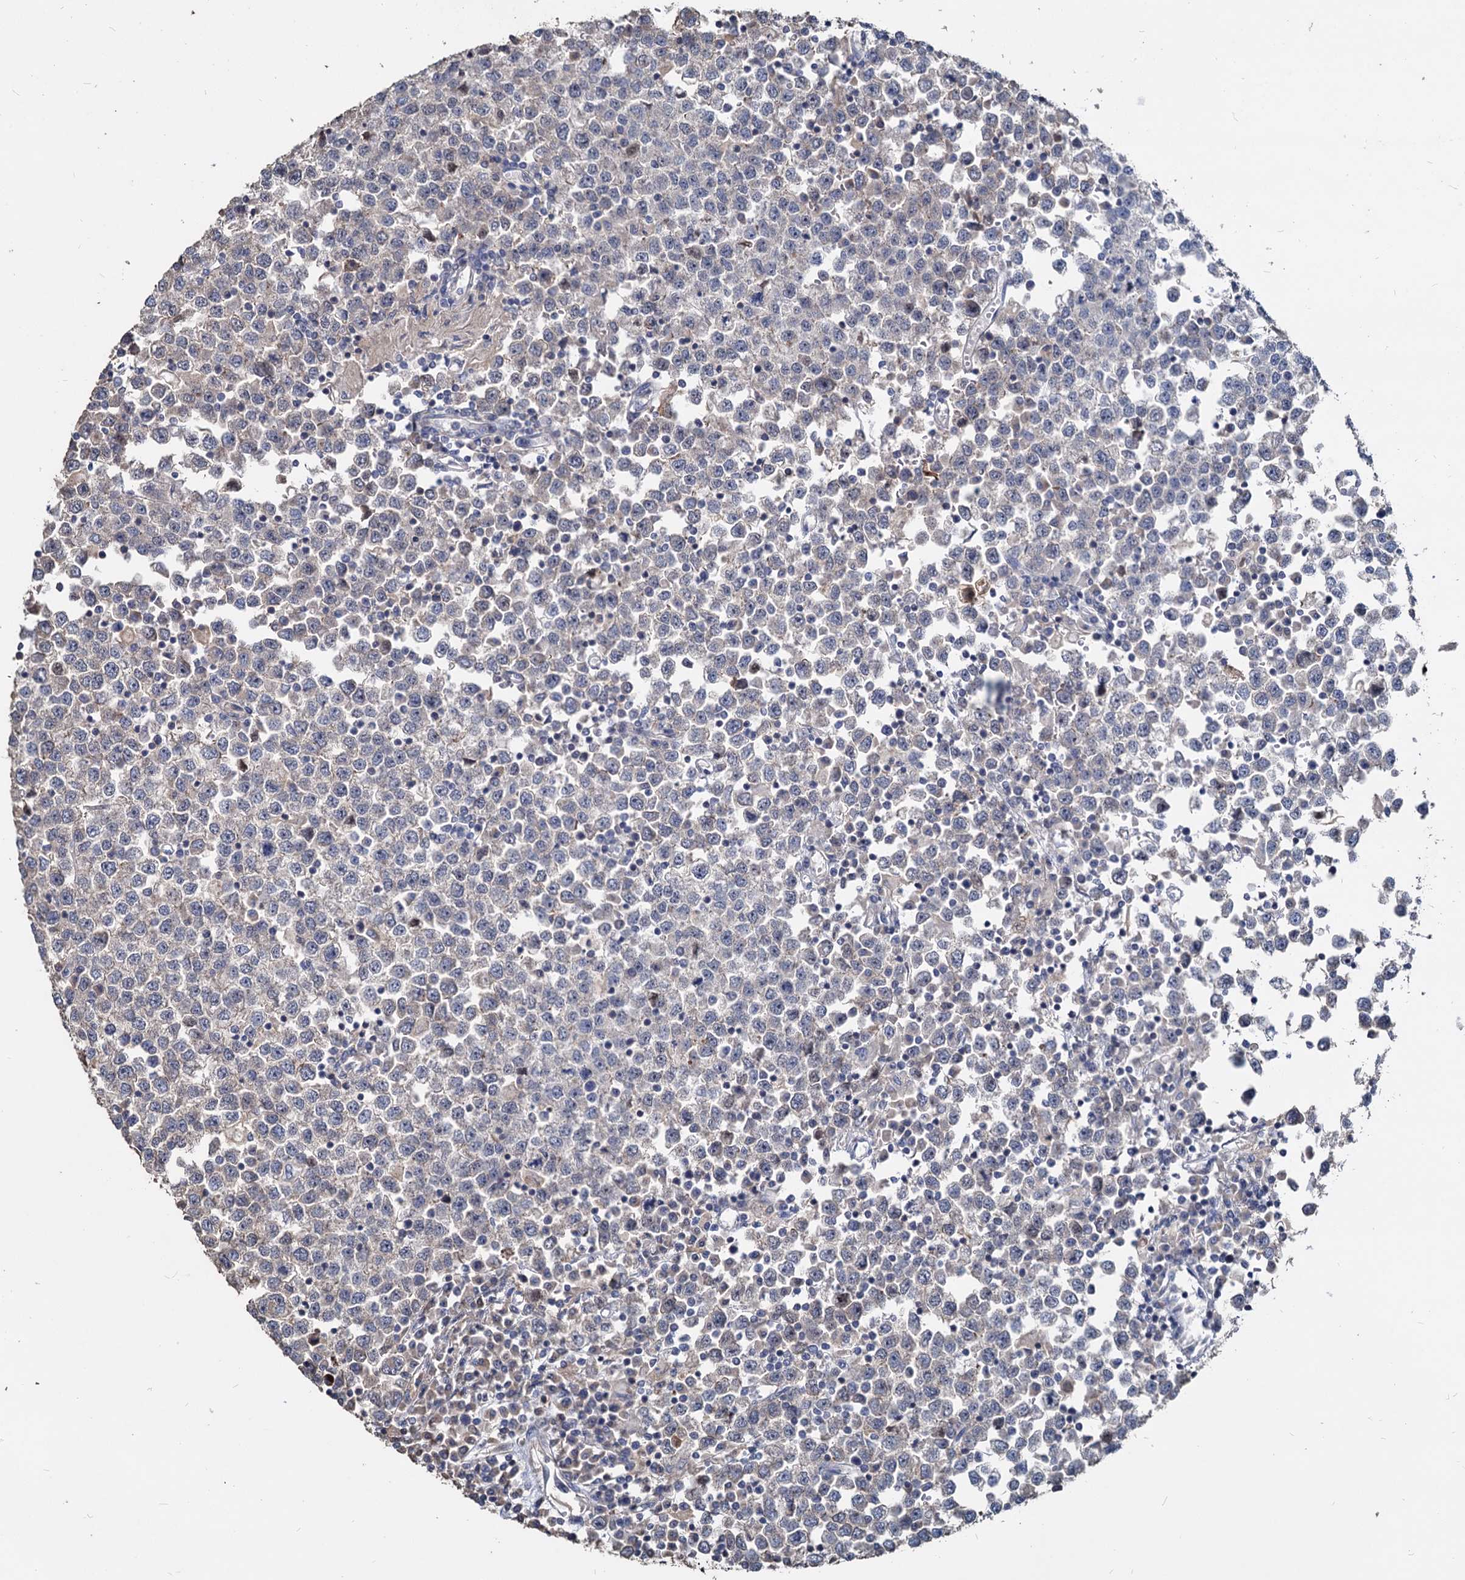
{"staining": {"intensity": "negative", "quantity": "none", "location": "none"}, "tissue": "testis cancer", "cell_type": "Tumor cells", "image_type": "cancer", "snomed": [{"axis": "morphology", "description": "Seminoma, NOS"}, {"axis": "topography", "description": "Testis"}], "caption": "Immunohistochemistry (IHC) histopathology image of neoplastic tissue: testis seminoma stained with DAB displays no significant protein staining in tumor cells.", "gene": "DEPDC4", "patient": {"sex": "male", "age": 65}}